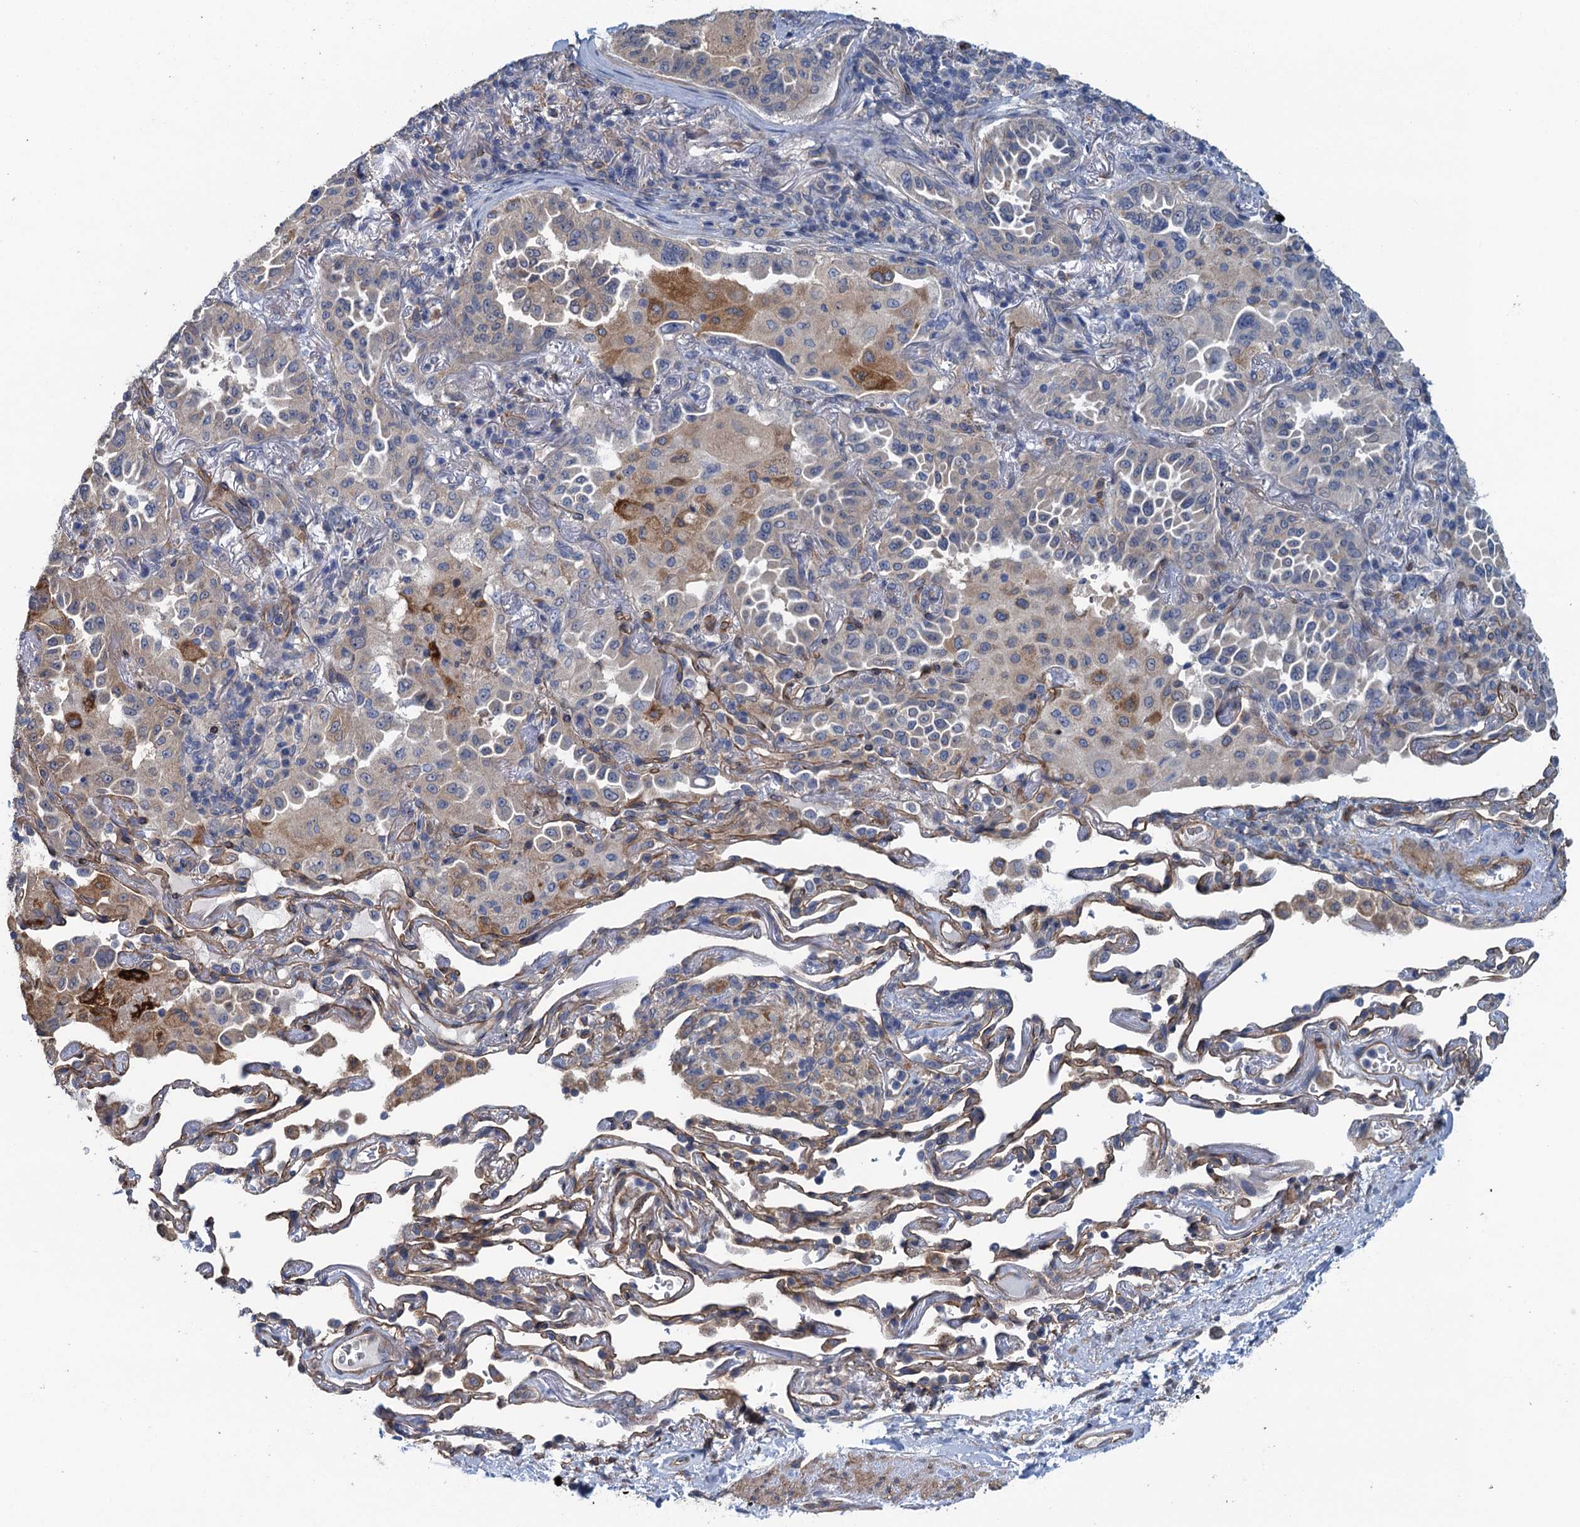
{"staining": {"intensity": "moderate", "quantity": "<25%", "location": "cytoplasmic/membranous"}, "tissue": "lung cancer", "cell_type": "Tumor cells", "image_type": "cancer", "snomed": [{"axis": "morphology", "description": "Adenocarcinoma, NOS"}, {"axis": "topography", "description": "Lung"}], "caption": "Immunohistochemical staining of human lung cancer (adenocarcinoma) shows low levels of moderate cytoplasmic/membranous protein positivity in approximately <25% of tumor cells.", "gene": "RSAD2", "patient": {"sex": "female", "age": 69}}